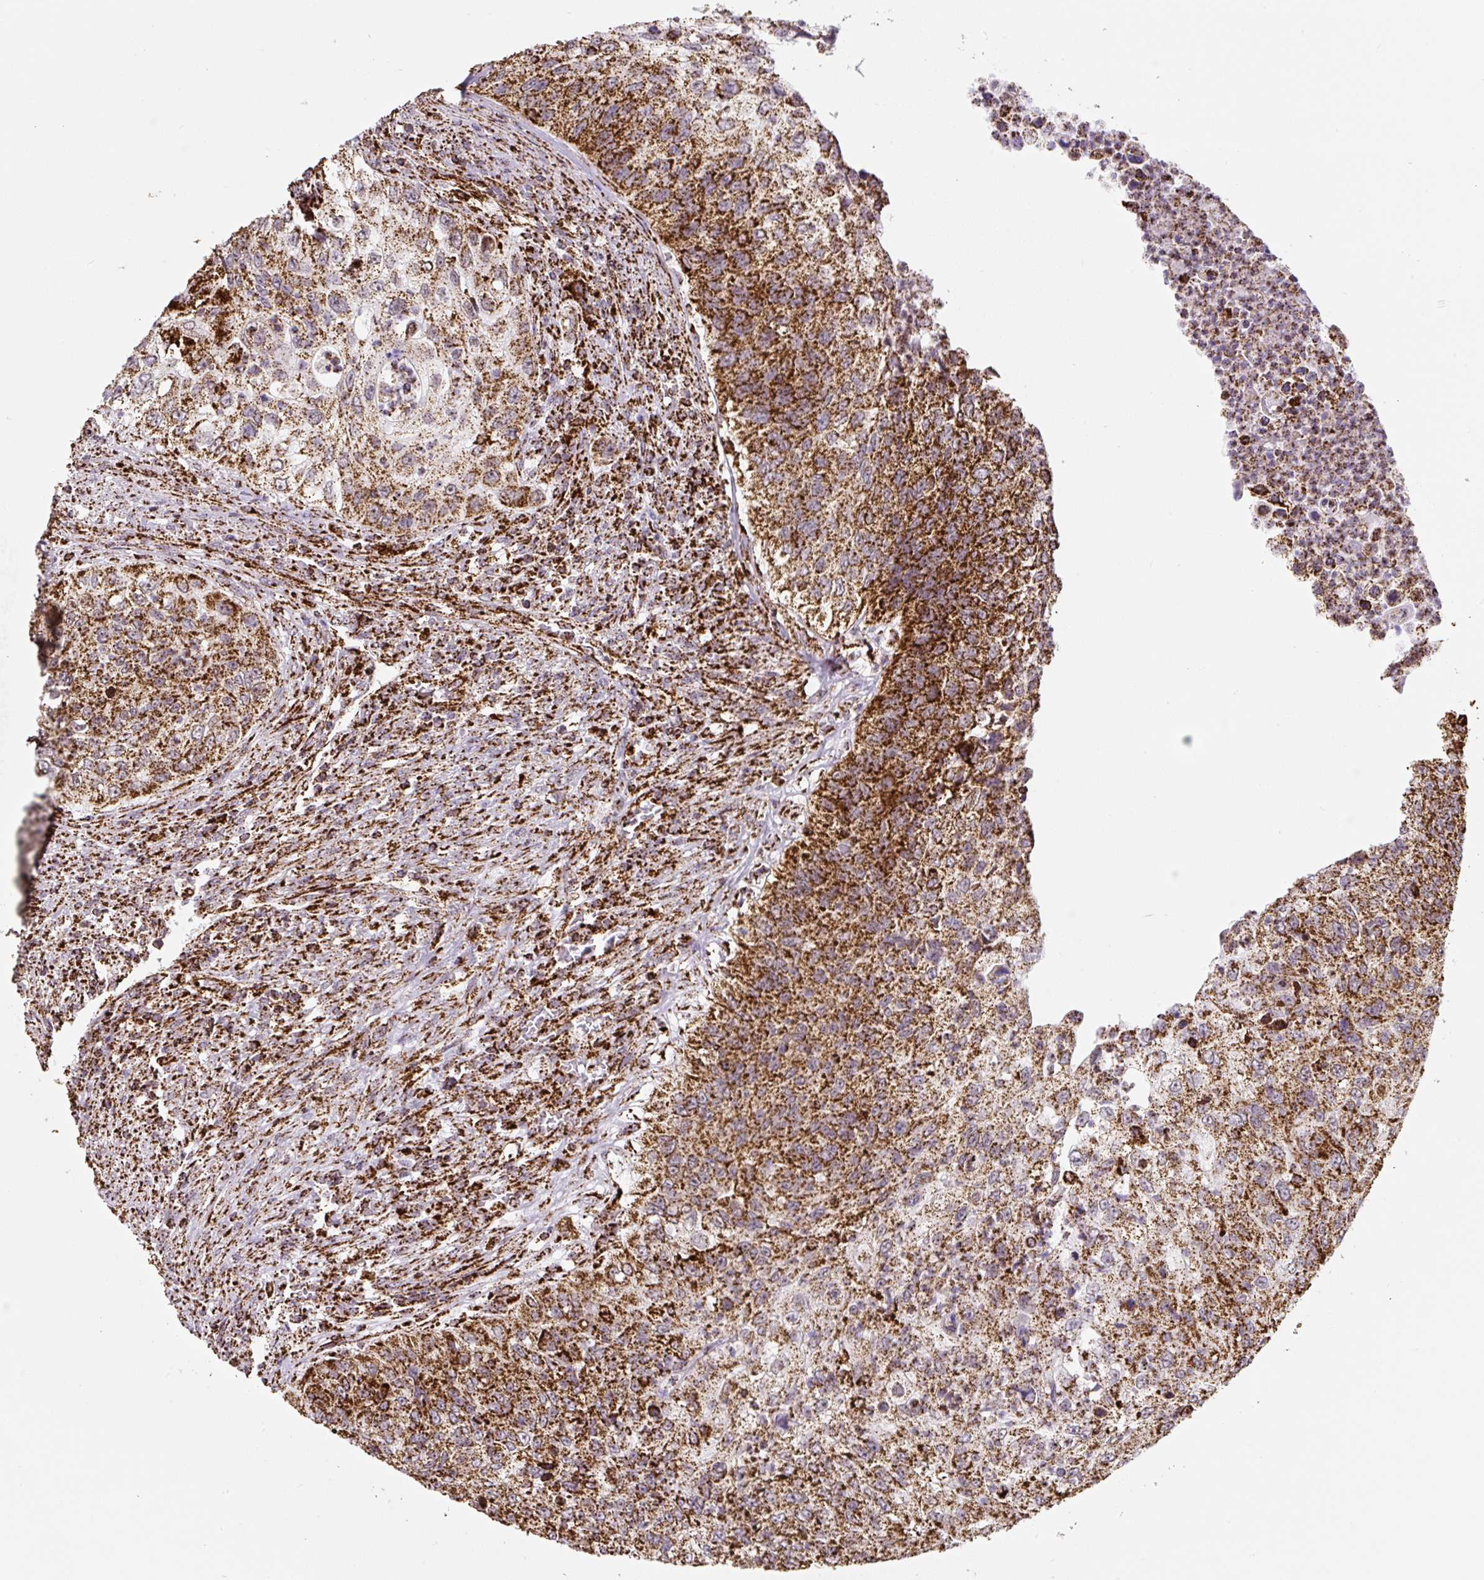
{"staining": {"intensity": "strong", "quantity": ">75%", "location": "cytoplasmic/membranous"}, "tissue": "urothelial cancer", "cell_type": "Tumor cells", "image_type": "cancer", "snomed": [{"axis": "morphology", "description": "Urothelial carcinoma, High grade"}, {"axis": "topography", "description": "Urinary bladder"}], "caption": "A brown stain shows strong cytoplasmic/membranous staining of a protein in human high-grade urothelial carcinoma tumor cells. The protein is stained brown, and the nuclei are stained in blue (DAB (3,3'-diaminobenzidine) IHC with brightfield microscopy, high magnification).", "gene": "ATP5F1A", "patient": {"sex": "female", "age": 60}}